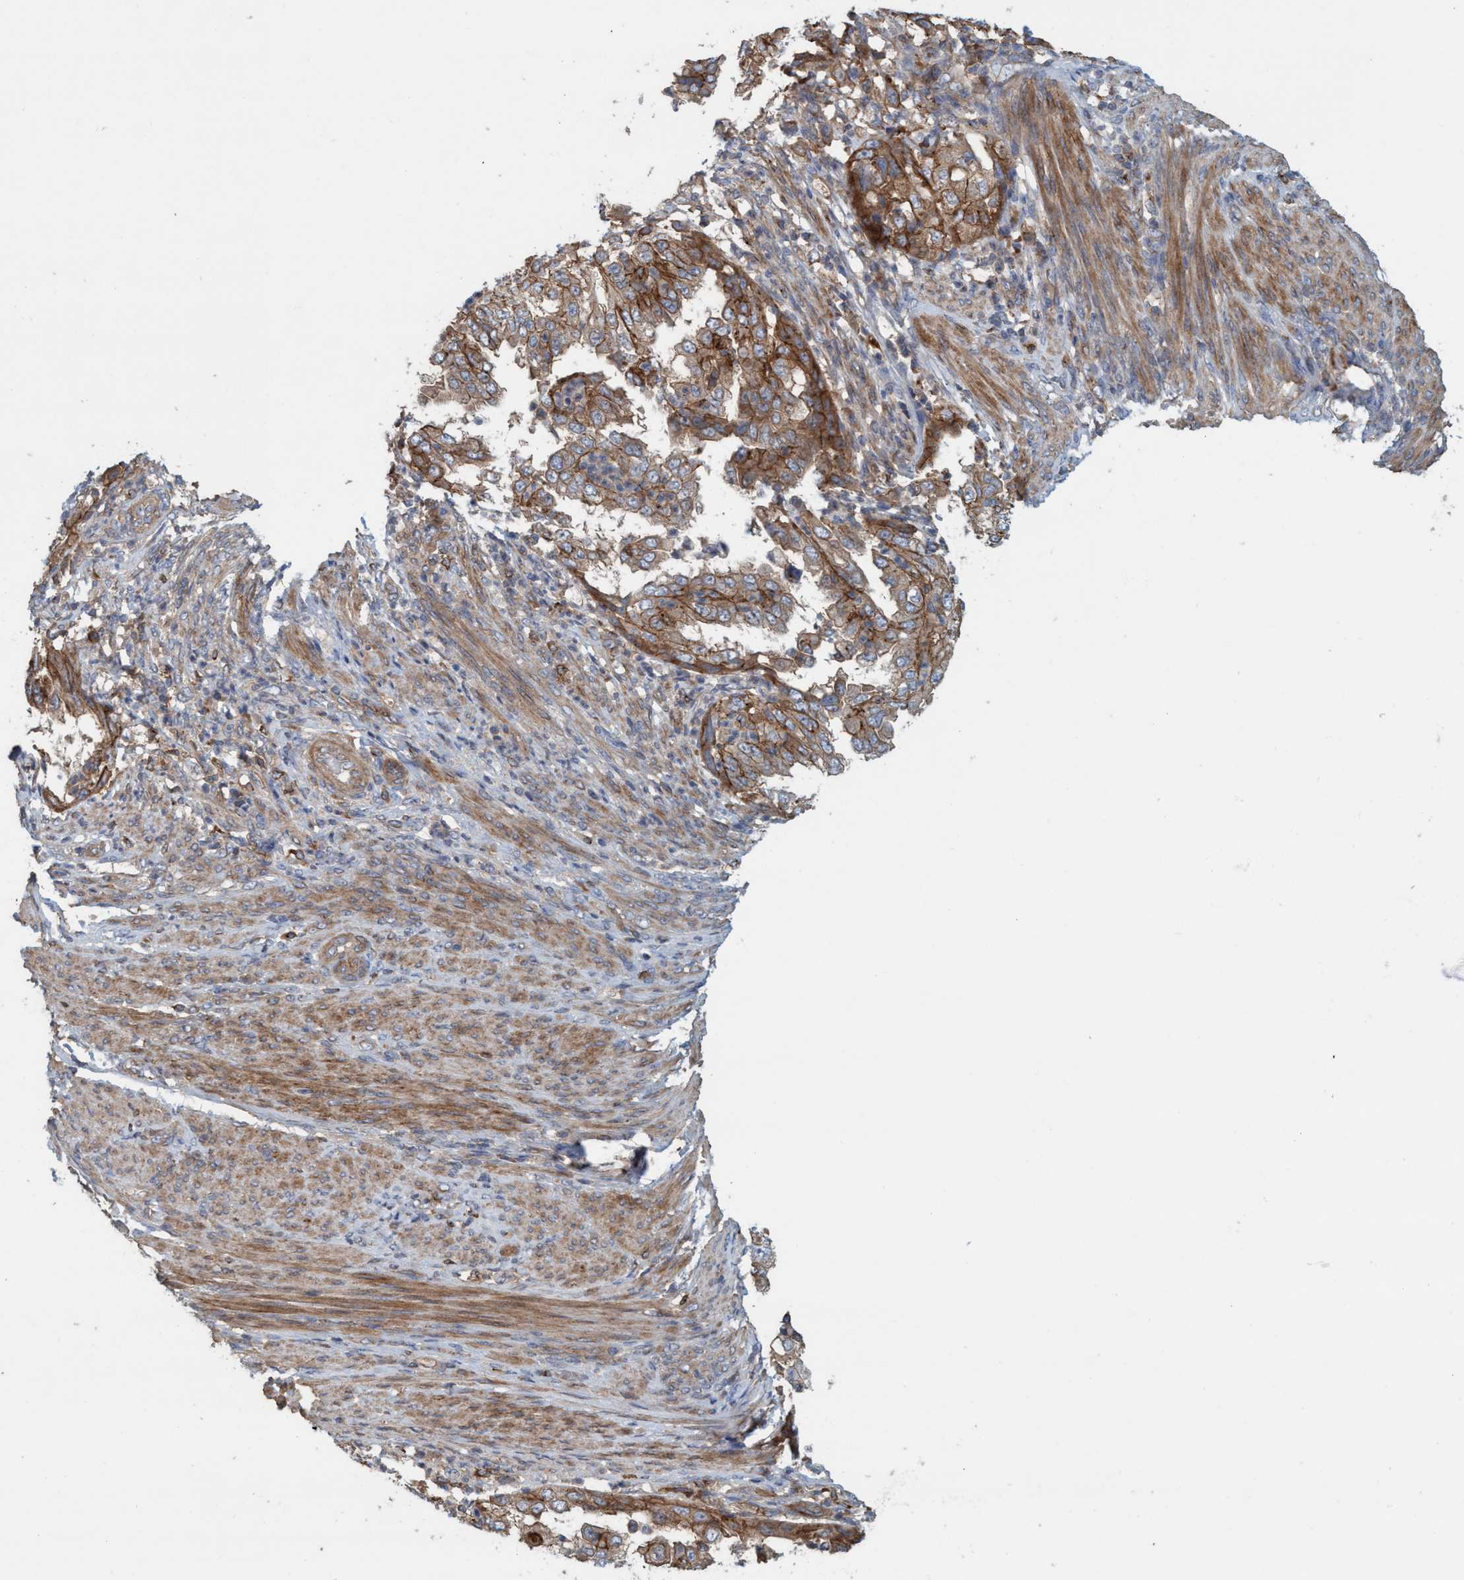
{"staining": {"intensity": "strong", "quantity": ">75%", "location": "cytoplasmic/membranous"}, "tissue": "endometrial cancer", "cell_type": "Tumor cells", "image_type": "cancer", "snomed": [{"axis": "morphology", "description": "Adenocarcinoma, NOS"}, {"axis": "topography", "description": "Endometrium"}], "caption": "IHC histopathology image of neoplastic tissue: human endometrial cancer stained using IHC exhibits high levels of strong protein expression localized specifically in the cytoplasmic/membranous of tumor cells, appearing as a cytoplasmic/membranous brown color.", "gene": "SPECC1", "patient": {"sex": "female", "age": 85}}